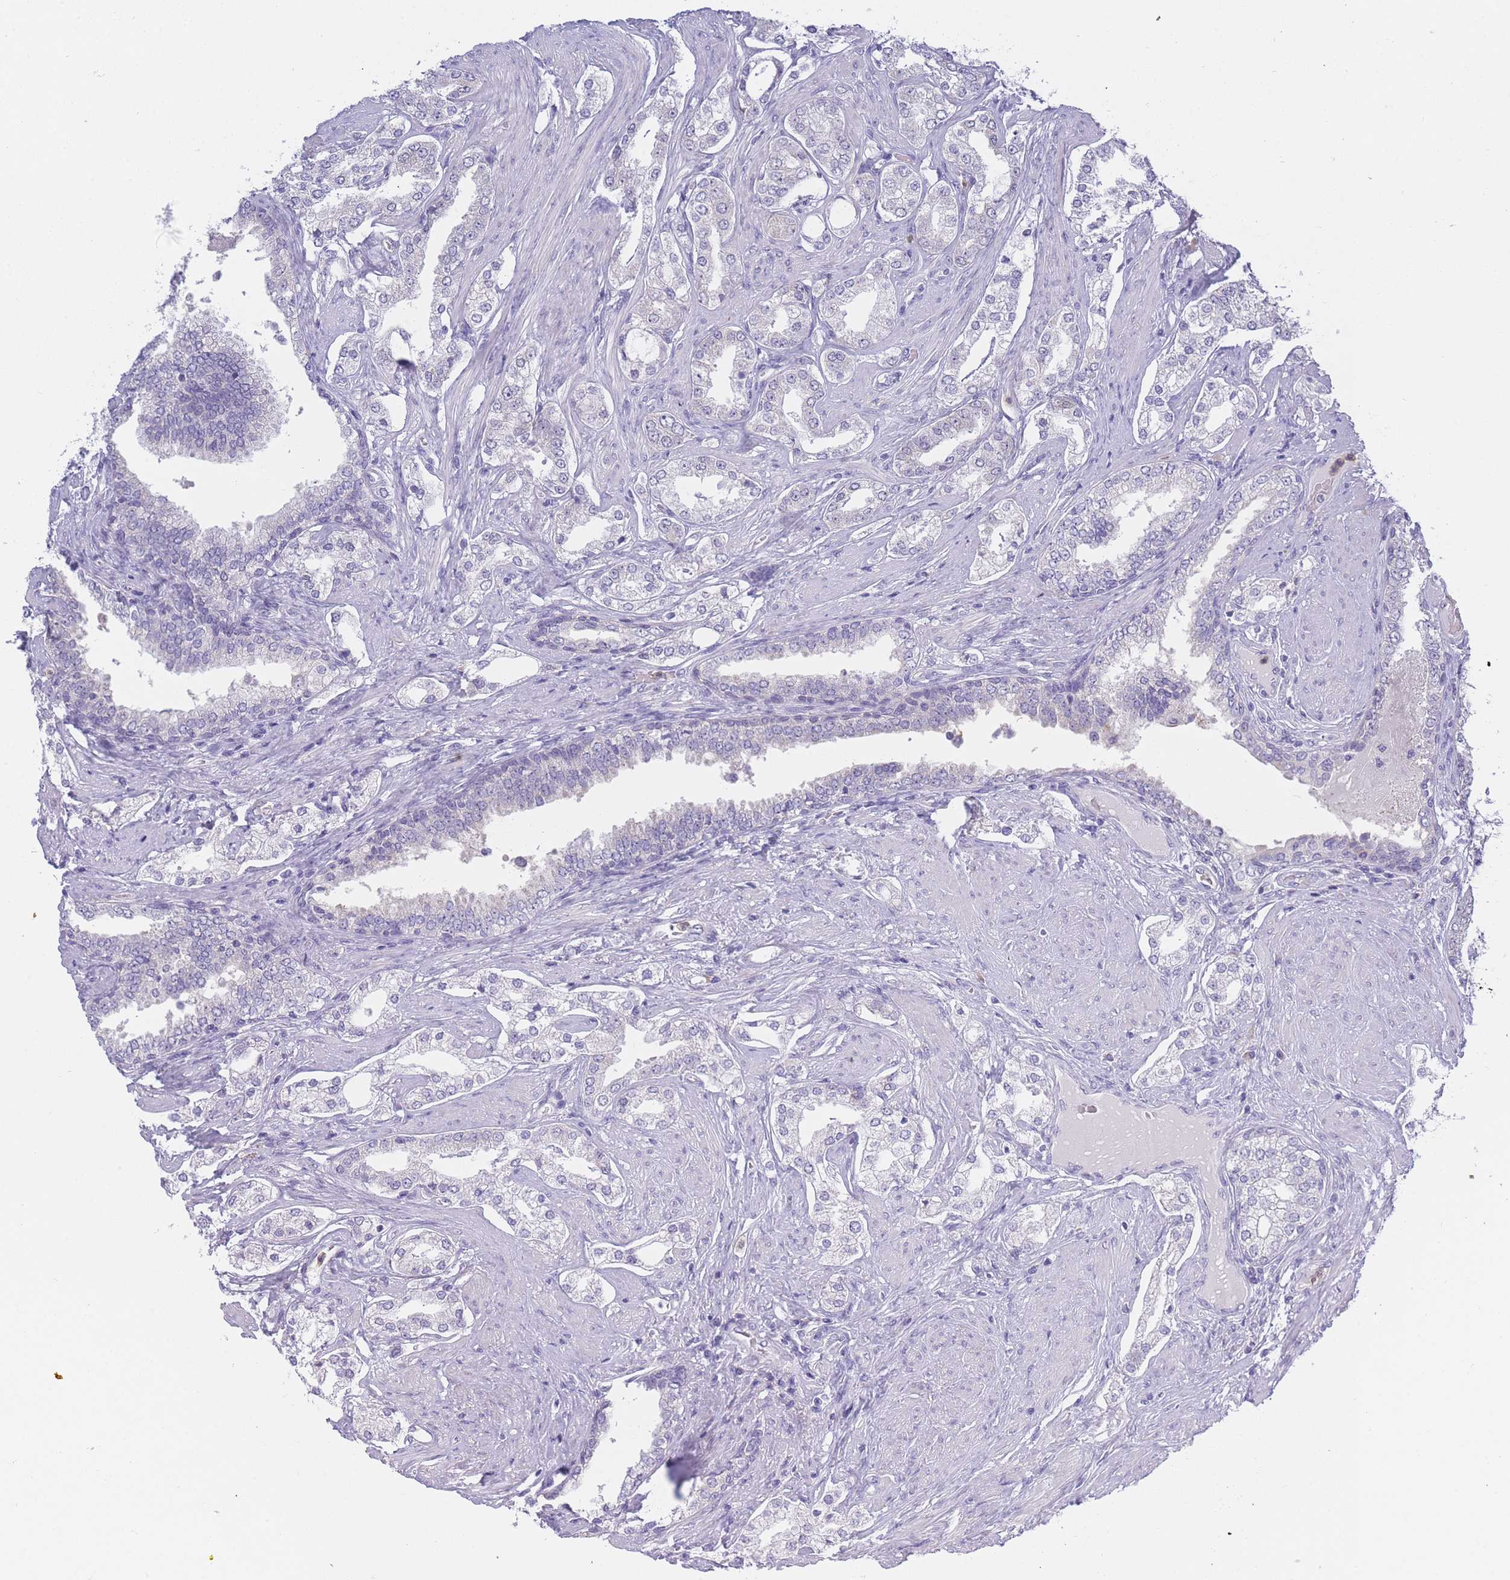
{"staining": {"intensity": "negative", "quantity": "none", "location": "none"}, "tissue": "prostate cancer", "cell_type": "Tumor cells", "image_type": "cancer", "snomed": [{"axis": "morphology", "description": "Adenocarcinoma, High grade"}, {"axis": "topography", "description": "Prostate"}], "caption": "Human adenocarcinoma (high-grade) (prostate) stained for a protein using immunohistochemistry shows no staining in tumor cells.", "gene": "NDUFAF6", "patient": {"sex": "male", "age": 71}}